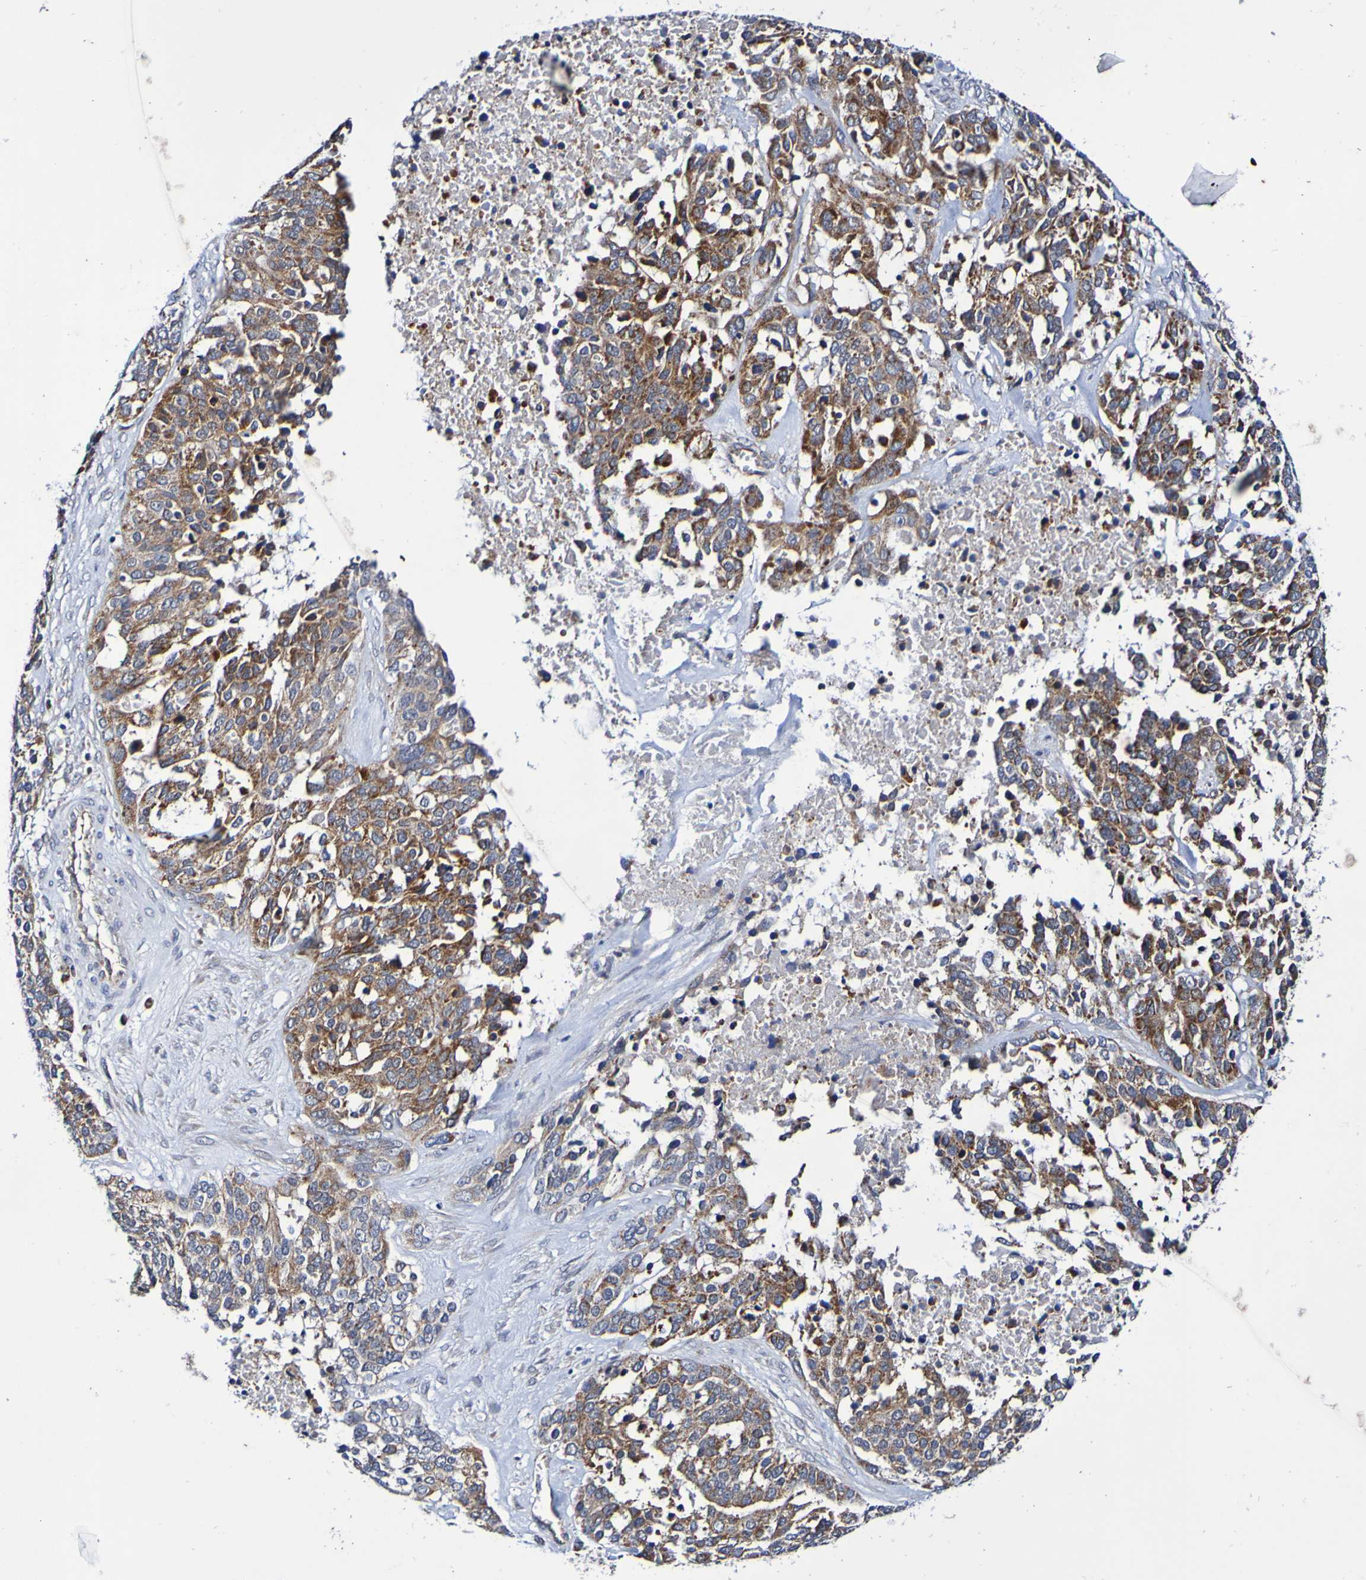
{"staining": {"intensity": "strong", "quantity": ">75%", "location": "cytoplasmic/membranous"}, "tissue": "ovarian cancer", "cell_type": "Tumor cells", "image_type": "cancer", "snomed": [{"axis": "morphology", "description": "Cystadenocarcinoma, serous, NOS"}, {"axis": "topography", "description": "Ovary"}], "caption": "IHC photomicrograph of neoplastic tissue: ovarian cancer stained using immunohistochemistry demonstrates high levels of strong protein expression localized specifically in the cytoplasmic/membranous of tumor cells, appearing as a cytoplasmic/membranous brown color.", "gene": "GJB1", "patient": {"sex": "female", "age": 44}}